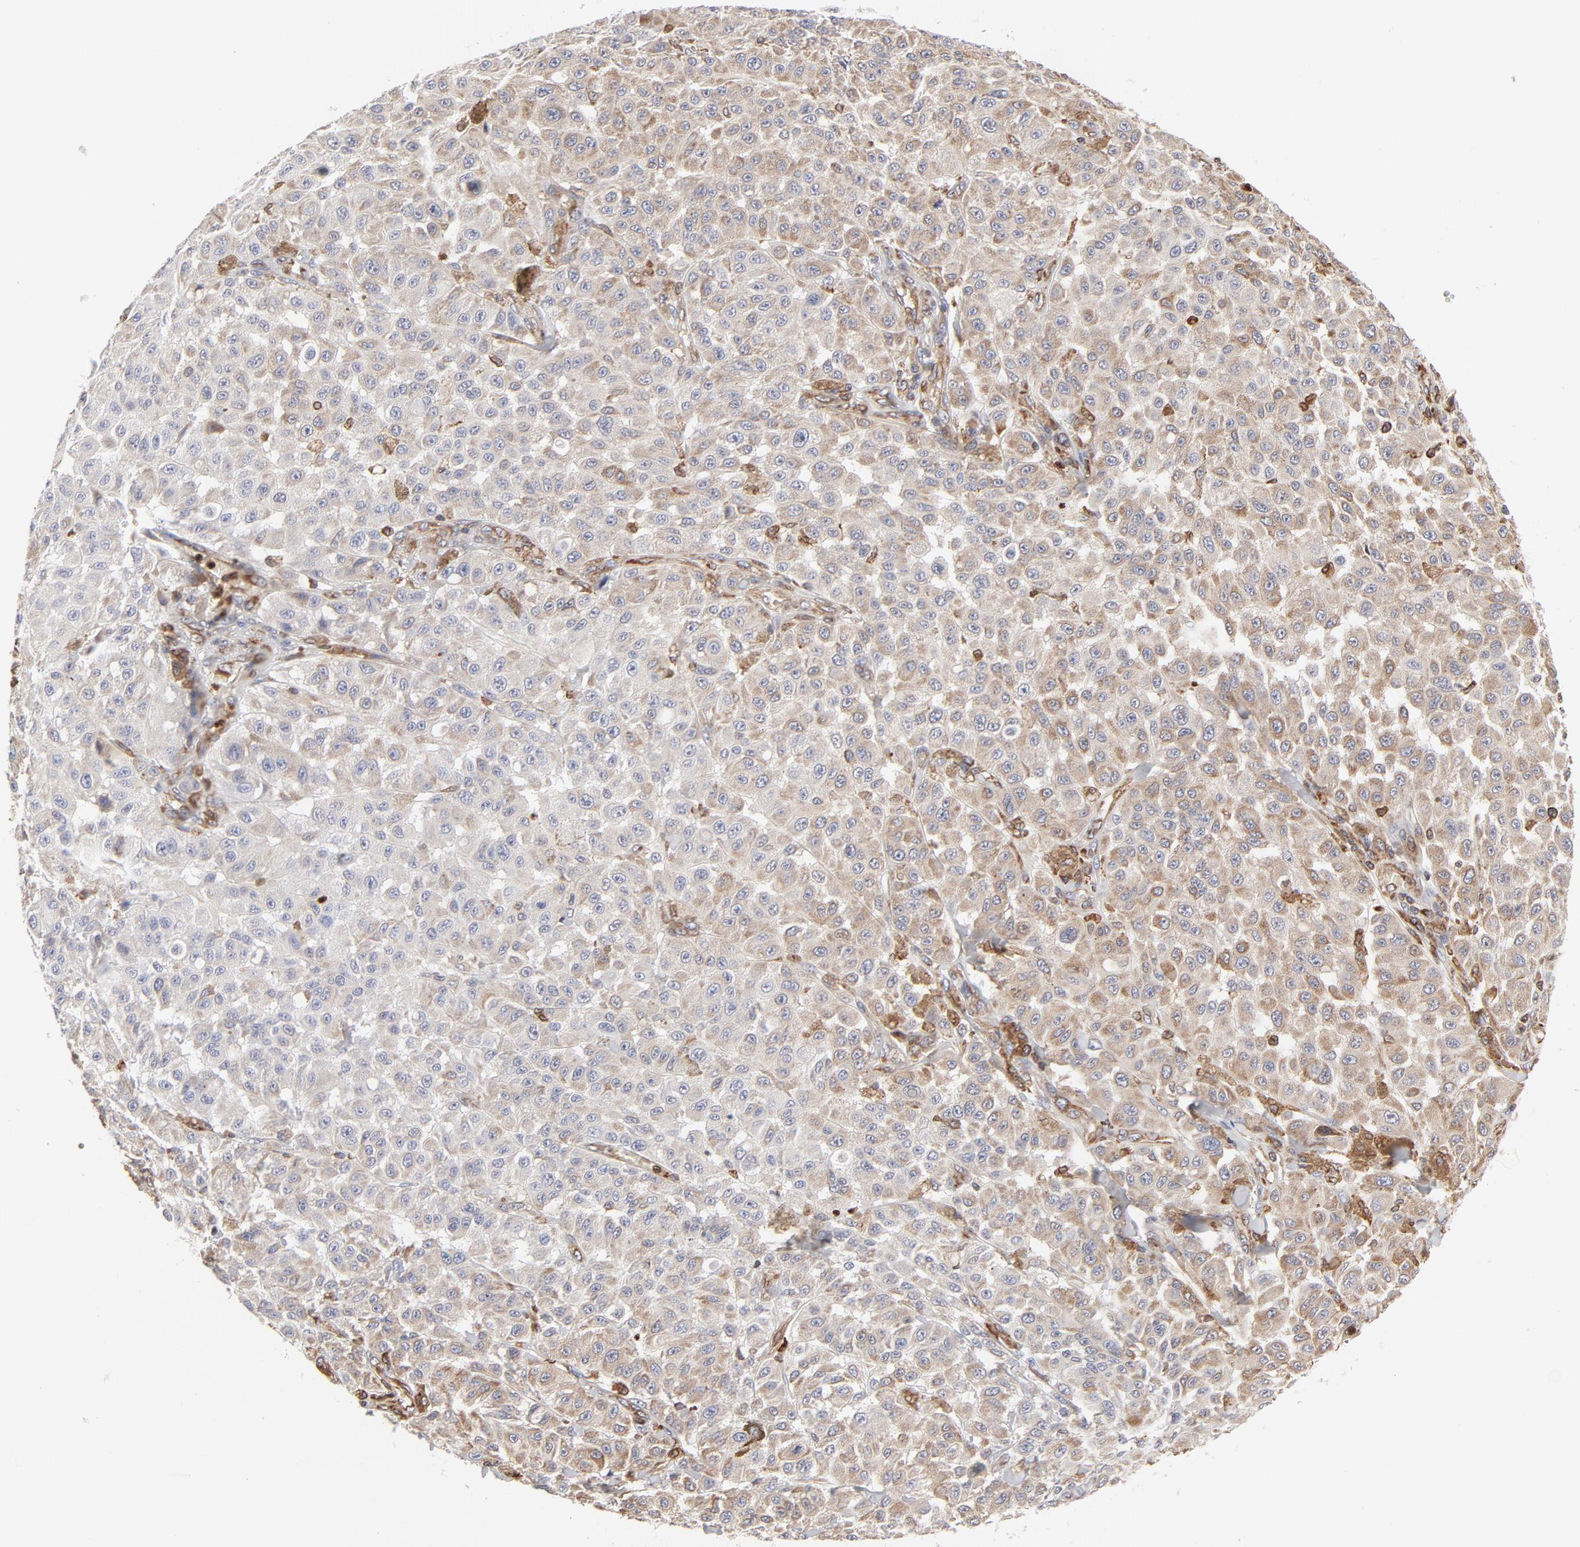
{"staining": {"intensity": "weak", "quantity": "25%-75%", "location": "cytoplasmic/membranous"}, "tissue": "melanoma", "cell_type": "Tumor cells", "image_type": "cancer", "snomed": [{"axis": "morphology", "description": "Malignant melanoma, NOS"}, {"axis": "topography", "description": "Skin"}], "caption": "Brown immunohistochemical staining in melanoma shows weak cytoplasmic/membranous staining in approximately 25%-75% of tumor cells.", "gene": "CANX", "patient": {"sex": "female", "age": 64}}